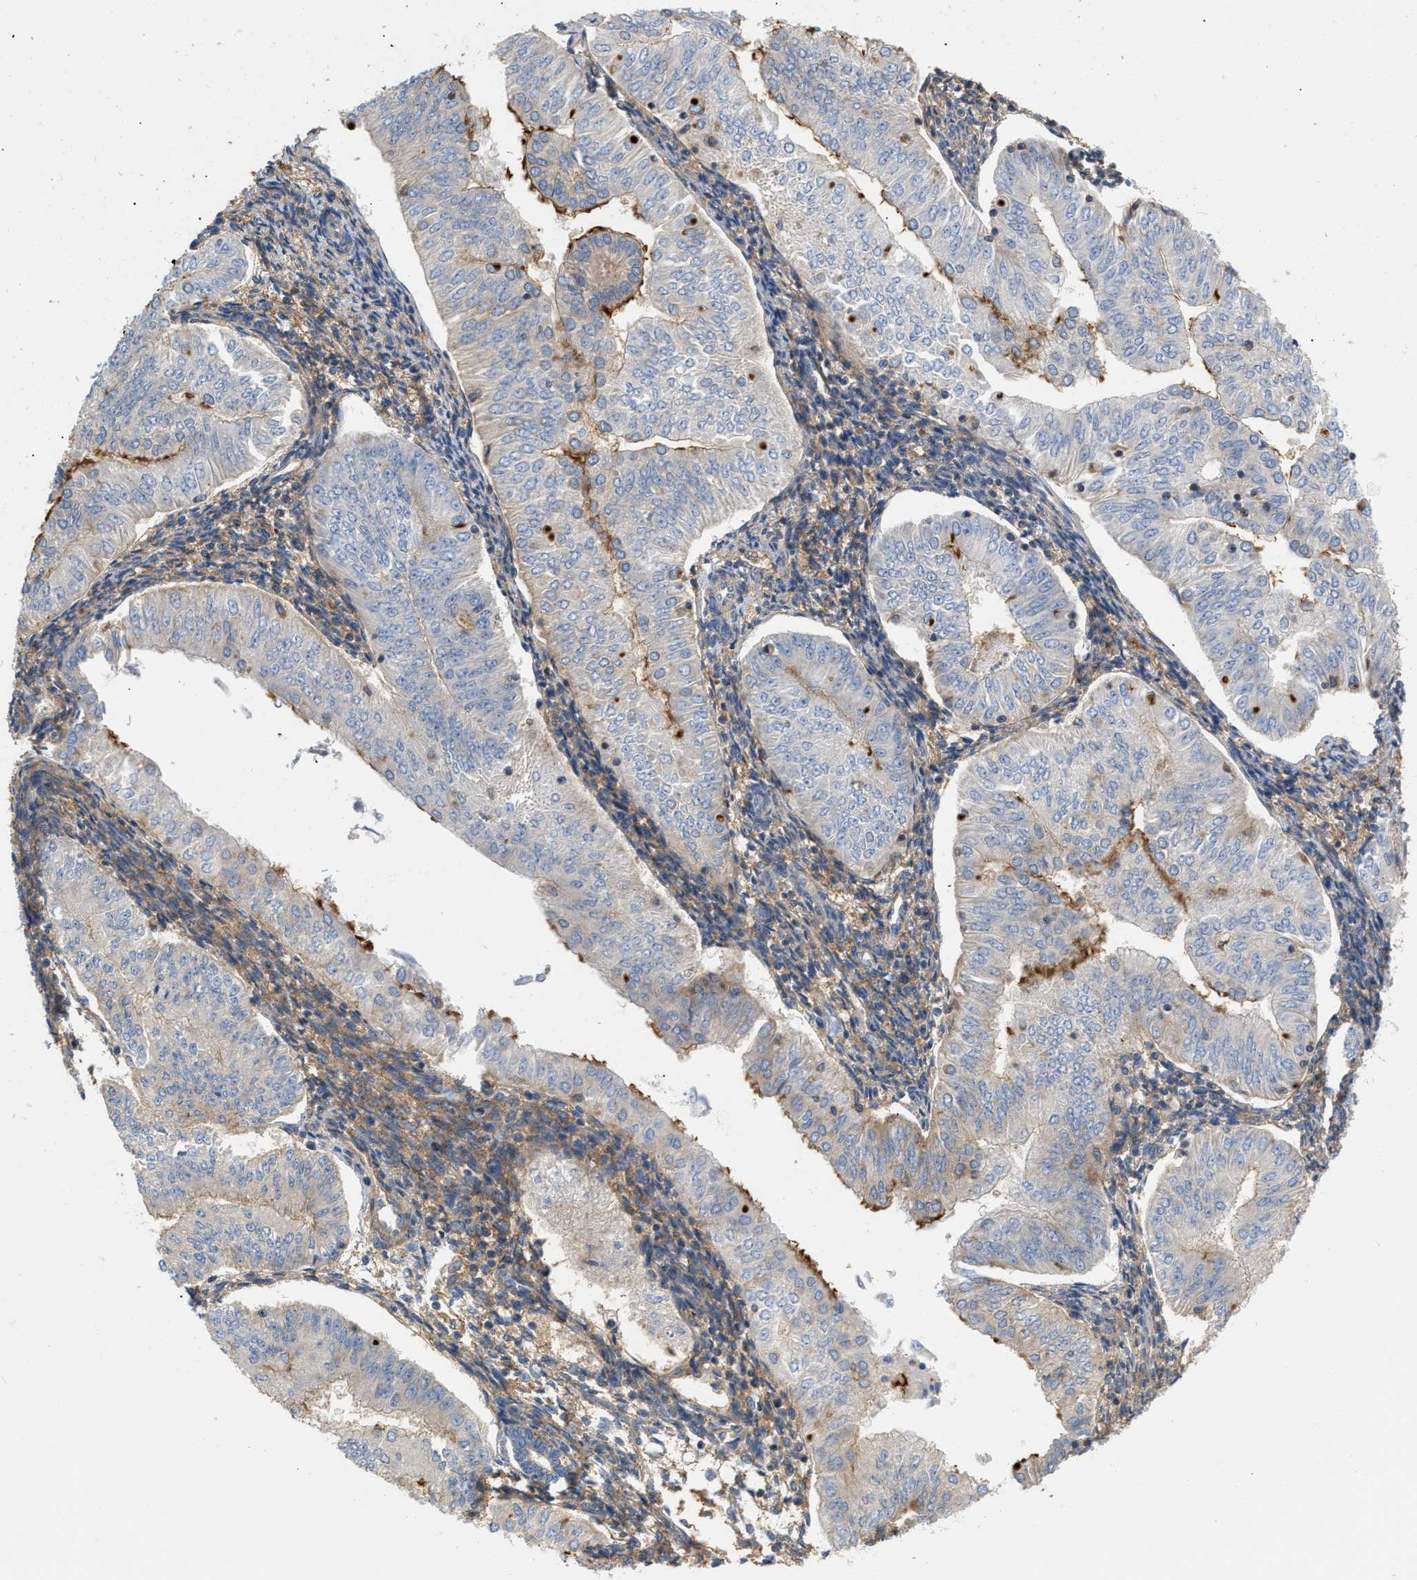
{"staining": {"intensity": "strong", "quantity": "<25%", "location": "cytoplasmic/membranous"}, "tissue": "endometrial cancer", "cell_type": "Tumor cells", "image_type": "cancer", "snomed": [{"axis": "morphology", "description": "Normal tissue, NOS"}, {"axis": "morphology", "description": "Adenocarcinoma, NOS"}, {"axis": "topography", "description": "Endometrium"}], "caption": "IHC image of neoplastic tissue: endometrial cancer (adenocarcinoma) stained using IHC shows medium levels of strong protein expression localized specifically in the cytoplasmic/membranous of tumor cells, appearing as a cytoplasmic/membranous brown color.", "gene": "GNB4", "patient": {"sex": "female", "age": 53}}